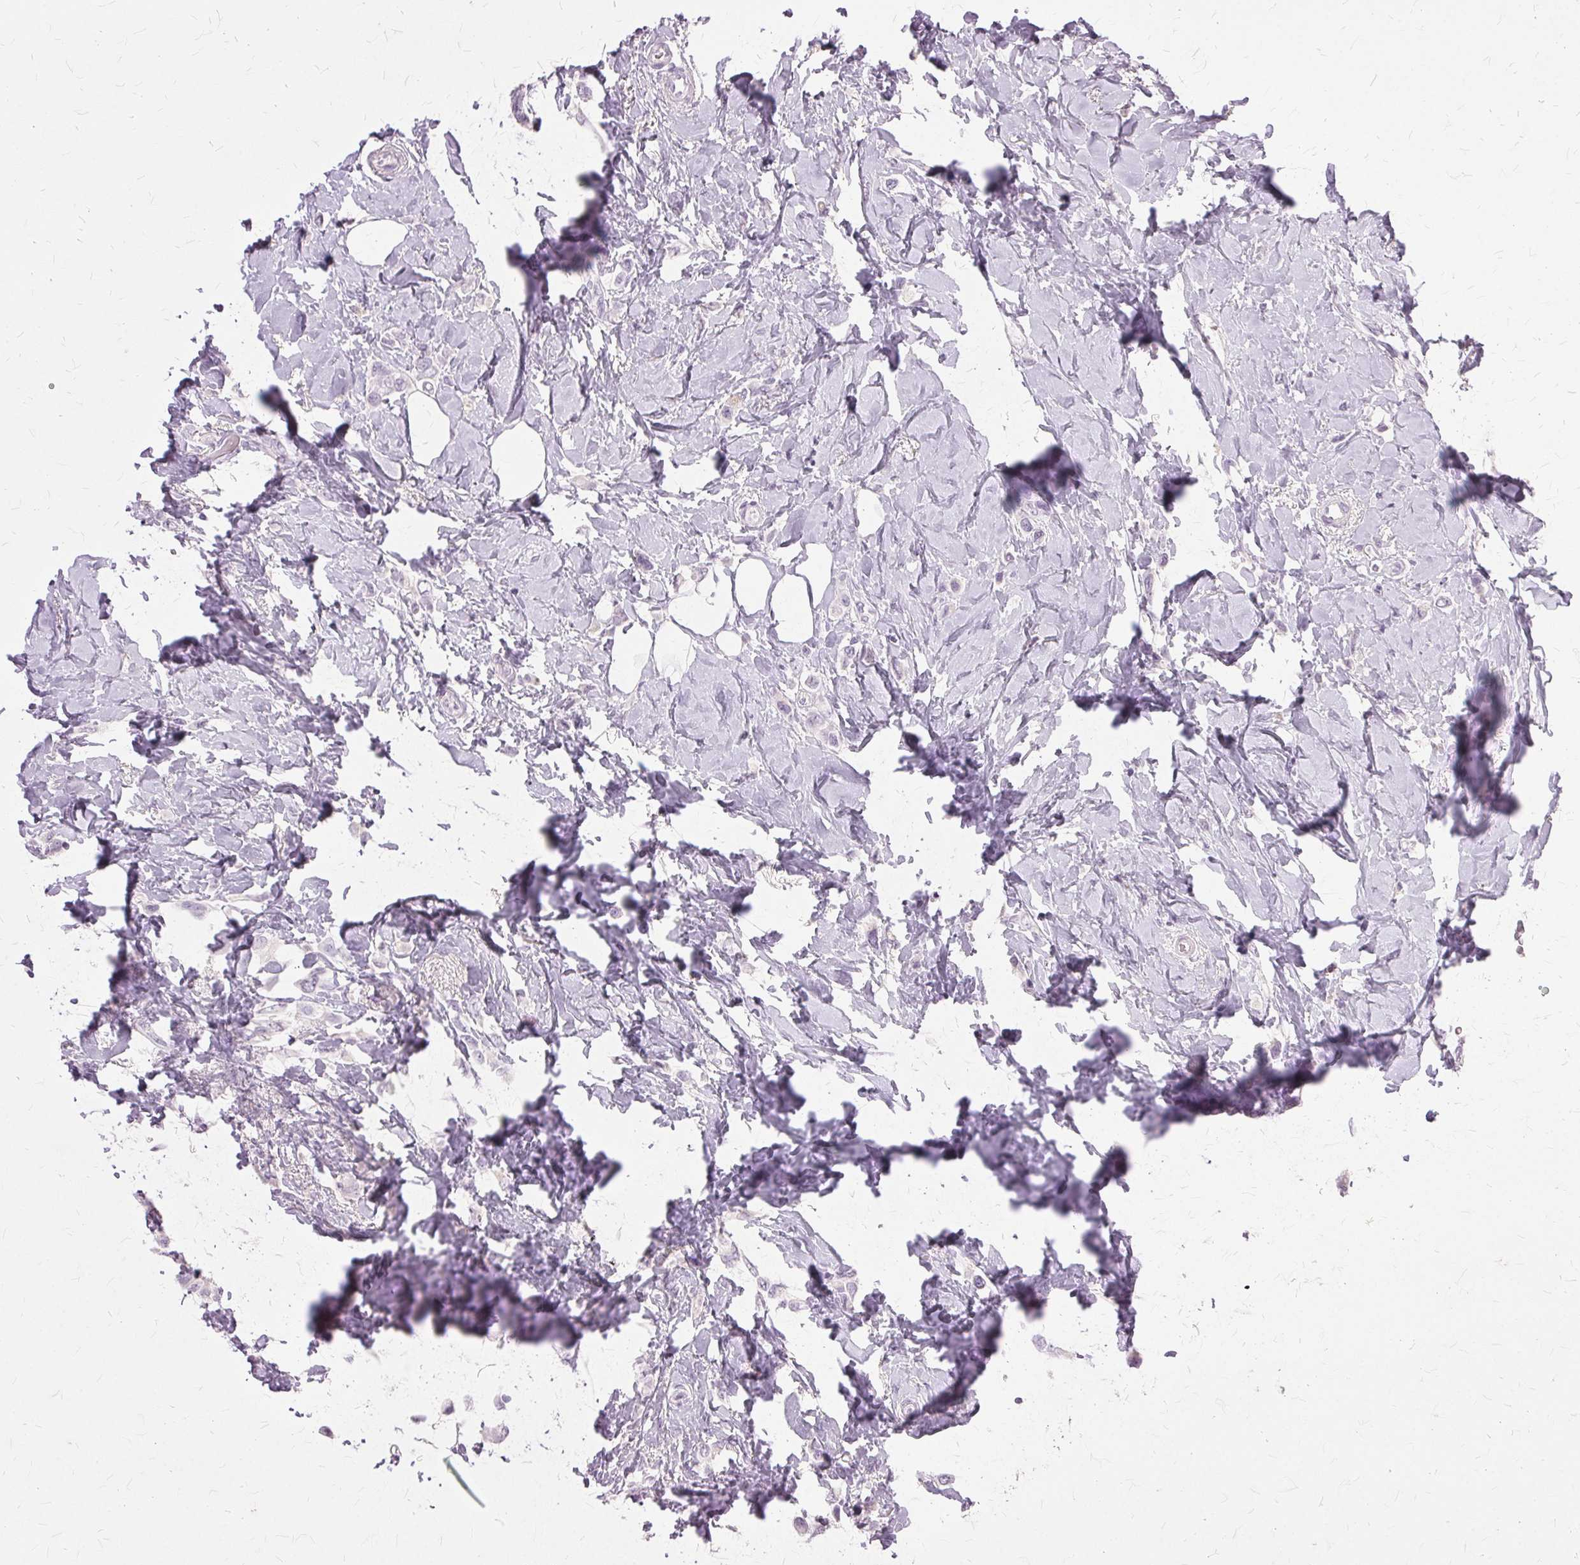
{"staining": {"intensity": "negative", "quantity": "none", "location": "none"}, "tissue": "breast cancer", "cell_type": "Tumor cells", "image_type": "cancer", "snomed": [{"axis": "morphology", "description": "Lobular carcinoma"}, {"axis": "topography", "description": "Breast"}], "caption": "Immunohistochemistry (IHC) of human breast lobular carcinoma reveals no expression in tumor cells.", "gene": "SLC45A3", "patient": {"sex": "female", "age": 66}}